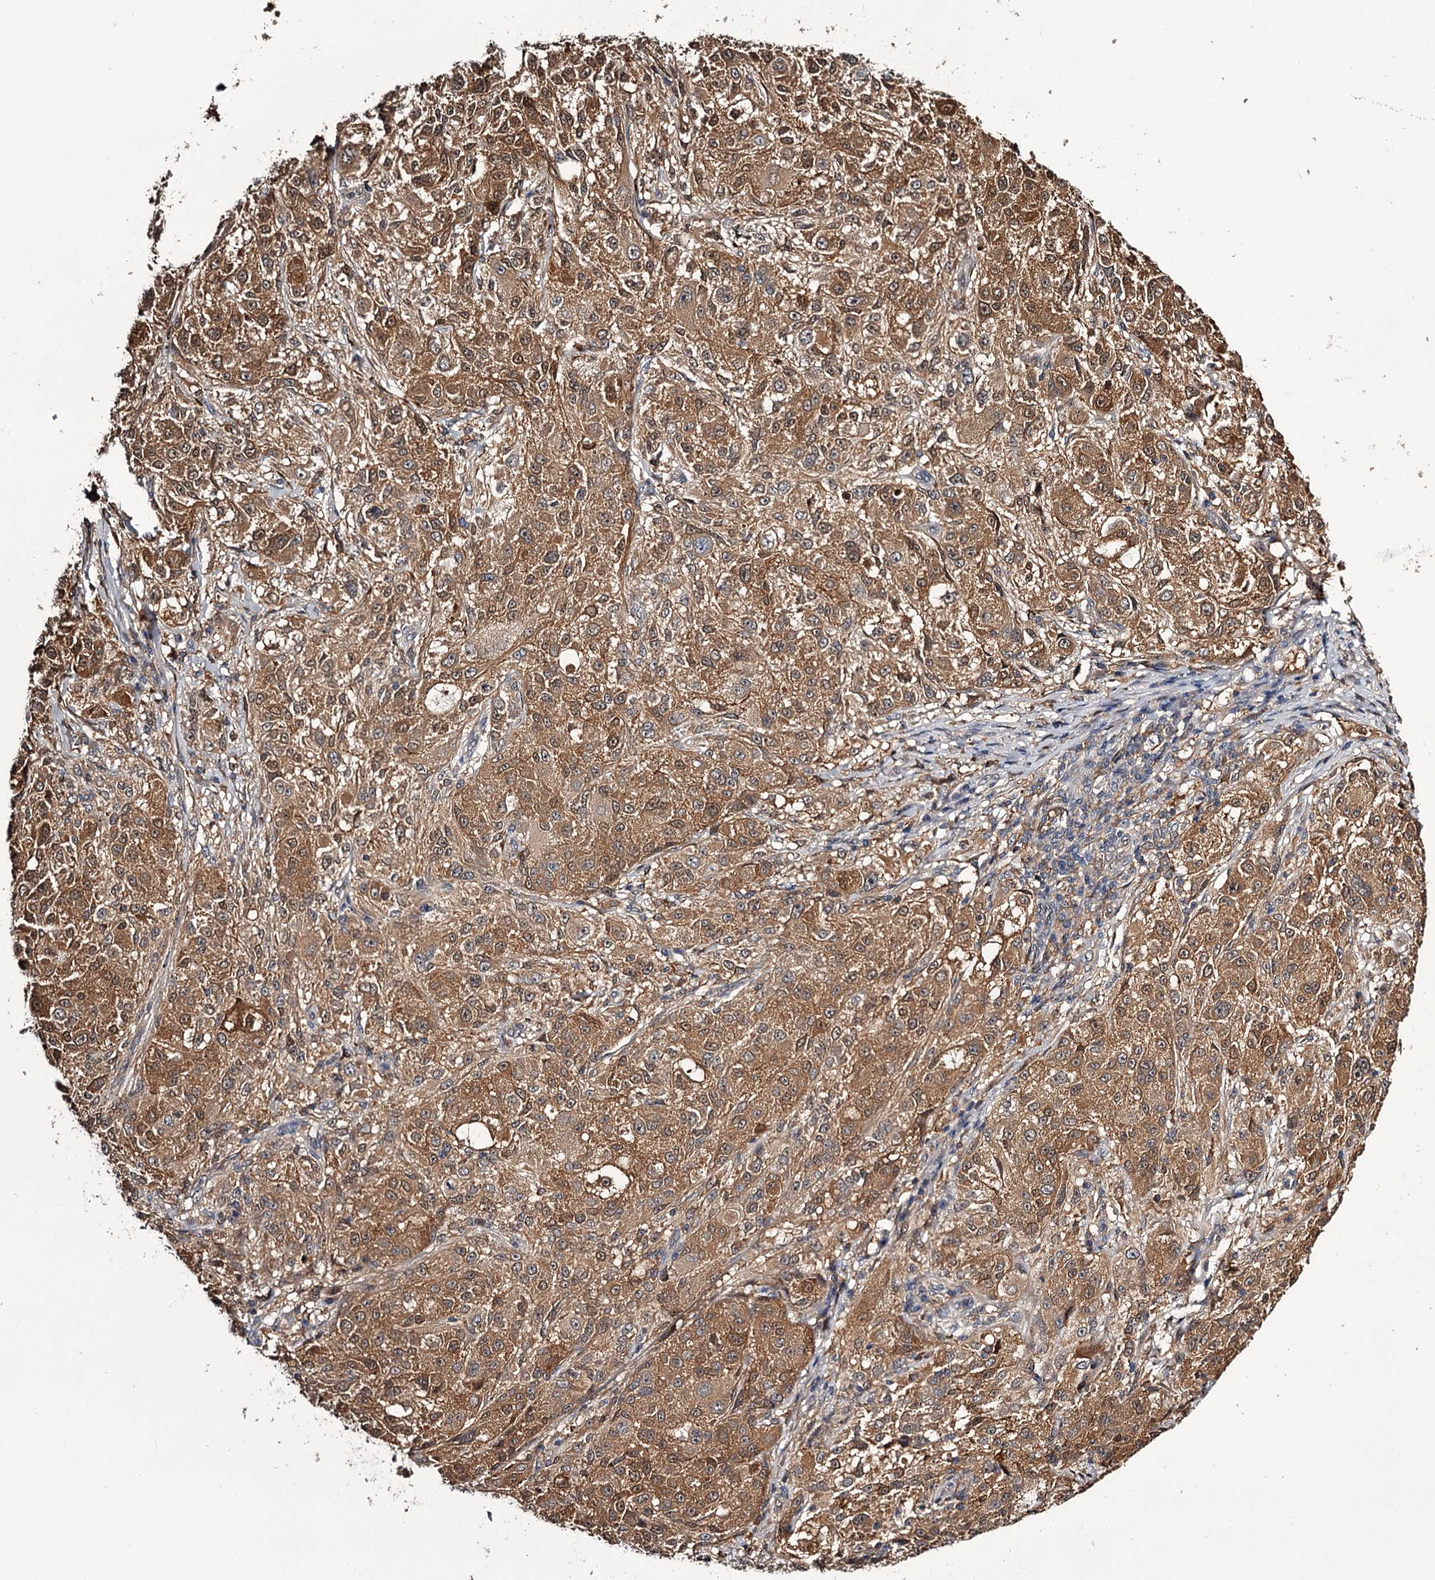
{"staining": {"intensity": "moderate", "quantity": ">75%", "location": "cytoplasmic/membranous,nuclear"}, "tissue": "melanoma", "cell_type": "Tumor cells", "image_type": "cancer", "snomed": [{"axis": "morphology", "description": "Necrosis, NOS"}, {"axis": "morphology", "description": "Malignant melanoma, NOS"}, {"axis": "topography", "description": "Skin"}], "caption": "Tumor cells exhibit moderate cytoplasmic/membranous and nuclear staining in about >75% of cells in malignant melanoma.", "gene": "GSTO1", "patient": {"sex": "female", "age": 87}}